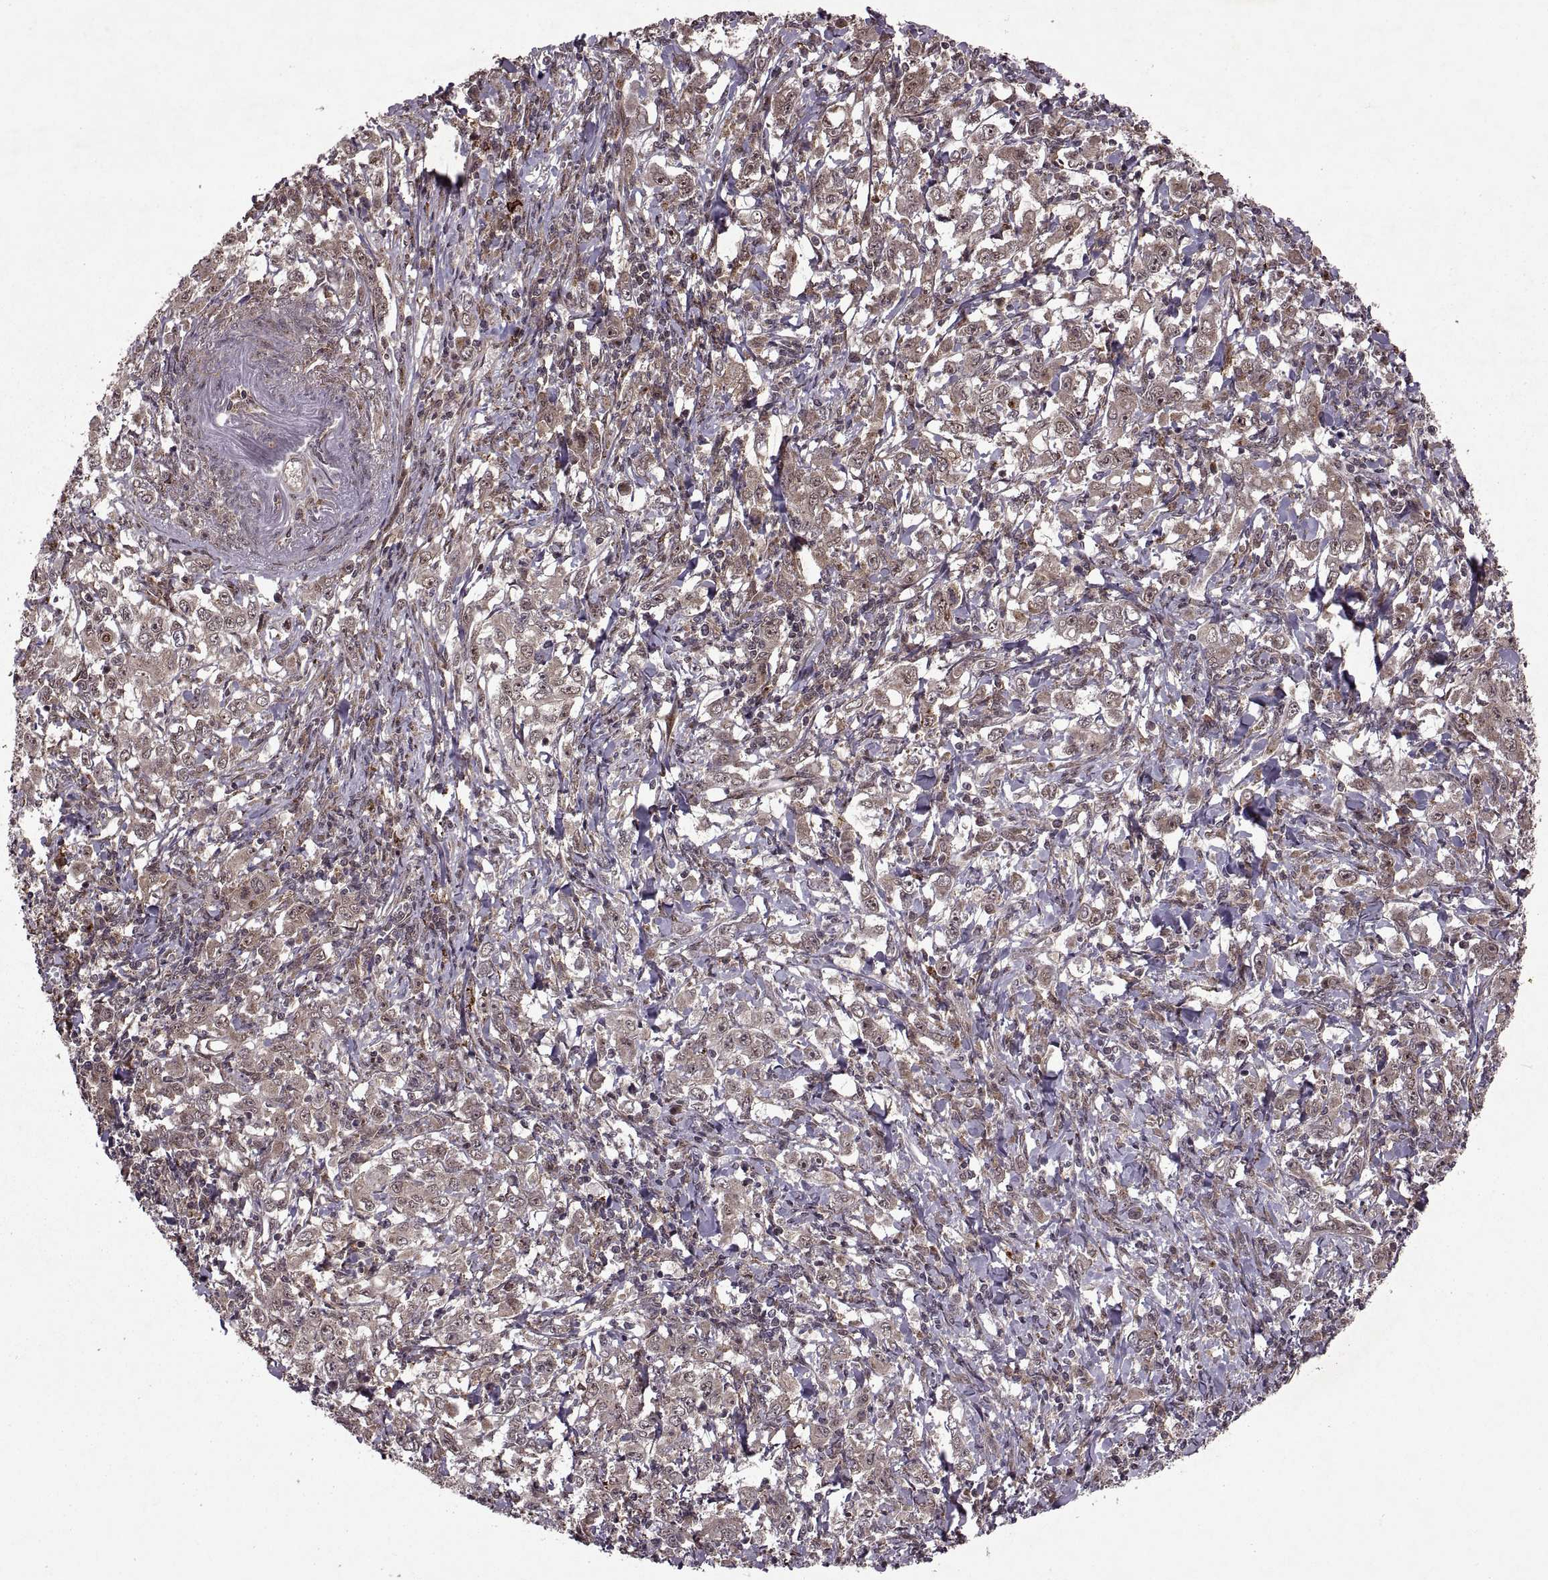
{"staining": {"intensity": "moderate", "quantity": "25%-75%", "location": "cytoplasmic/membranous,nuclear"}, "tissue": "stomach cancer", "cell_type": "Tumor cells", "image_type": "cancer", "snomed": [{"axis": "morphology", "description": "Adenocarcinoma, NOS"}, {"axis": "topography", "description": "Stomach, lower"}], "caption": "Immunohistochemical staining of human stomach cancer exhibits medium levels of moderate cytoplasmic/membranous and nuclear protein positivity in about 25%-75% of tumor cells.", "gene": "PTOV1", "patient": {"sex": "female", "age": 72}}